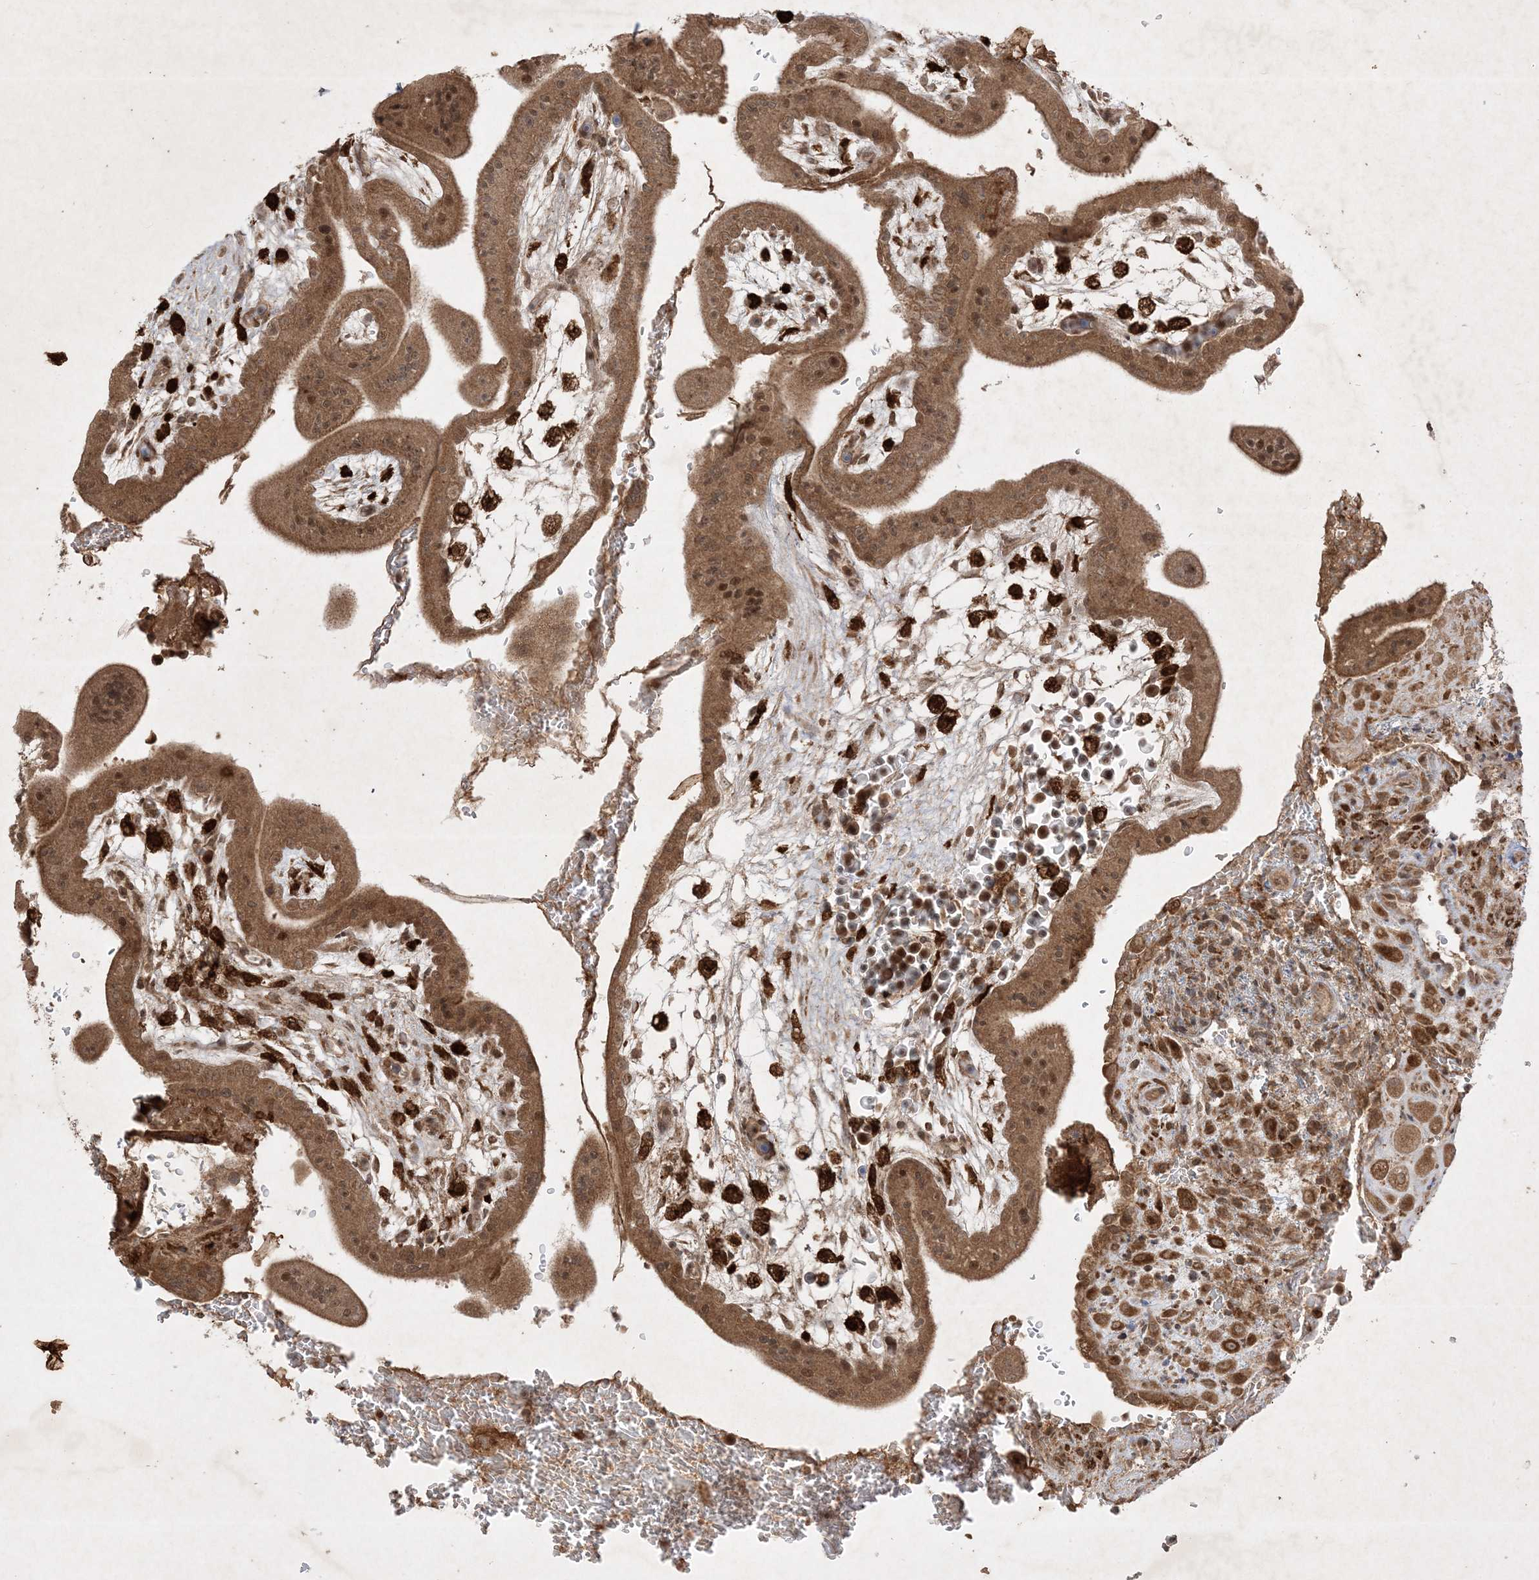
{"staining": {"intensity": "moderate", "quantity": ">75%", "location": "cytoplasmic/membranous"}, "tissue": "placenta", "cell_type": "Decidual cells", "image_type": "normal", "snomed": [{"axis": "morphology", "description": "Normal tissue, NOS"}, {"axis": "topography", "description": "Placenta"}], "caption": "Immunohistochemistry (IHC) (DAB (3,3'-diaminobenzidine)) staining of benign placenta displays moderate cytoplasmic/membranous protein expression in approximately >75% of decidual cells.", "gene": "PTK6", "patient": {"sex": "female", "age": 35}}